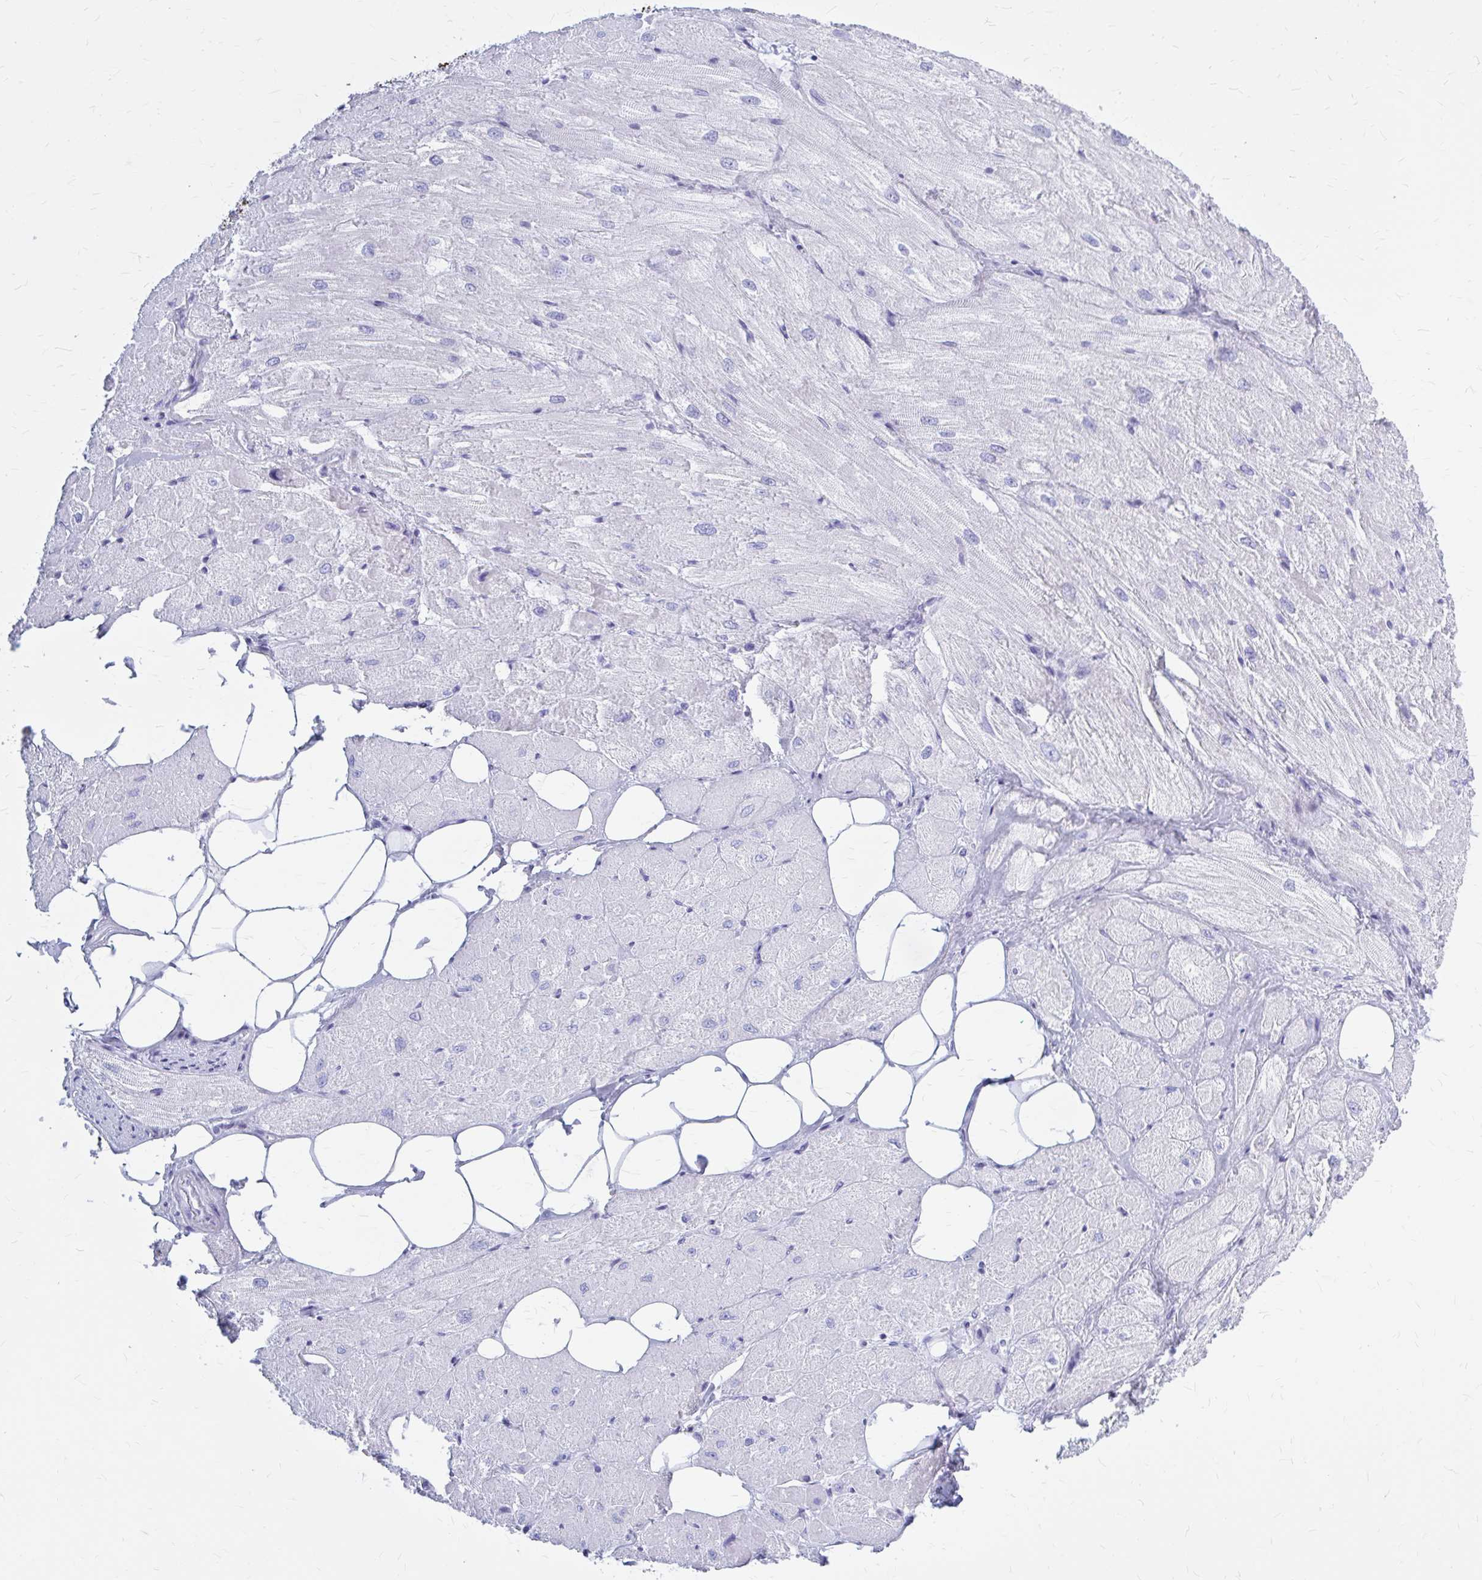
{"staining": {"intensity": "negative", "quantity": "none", "location": "none"}, "tissue": "heart muscle", "cell_type": "Cardiomyocytes", "image_type": "normal", "snomed": [{"axis": "morphology", "description": "Normal tissue, NOS"}, {"axis": "topography", "description": "Heart"}], "caption": "Immunohistochemistry micrograph of benign heart muscle stained for a protein (brown), which shows no staining in cardiomyocytes. (Brightfield microscopy of DAB immunohistochemistry at high magnification).", "gene": "KLHDC7A", "patient": {"sex": "male", "age": 62}}